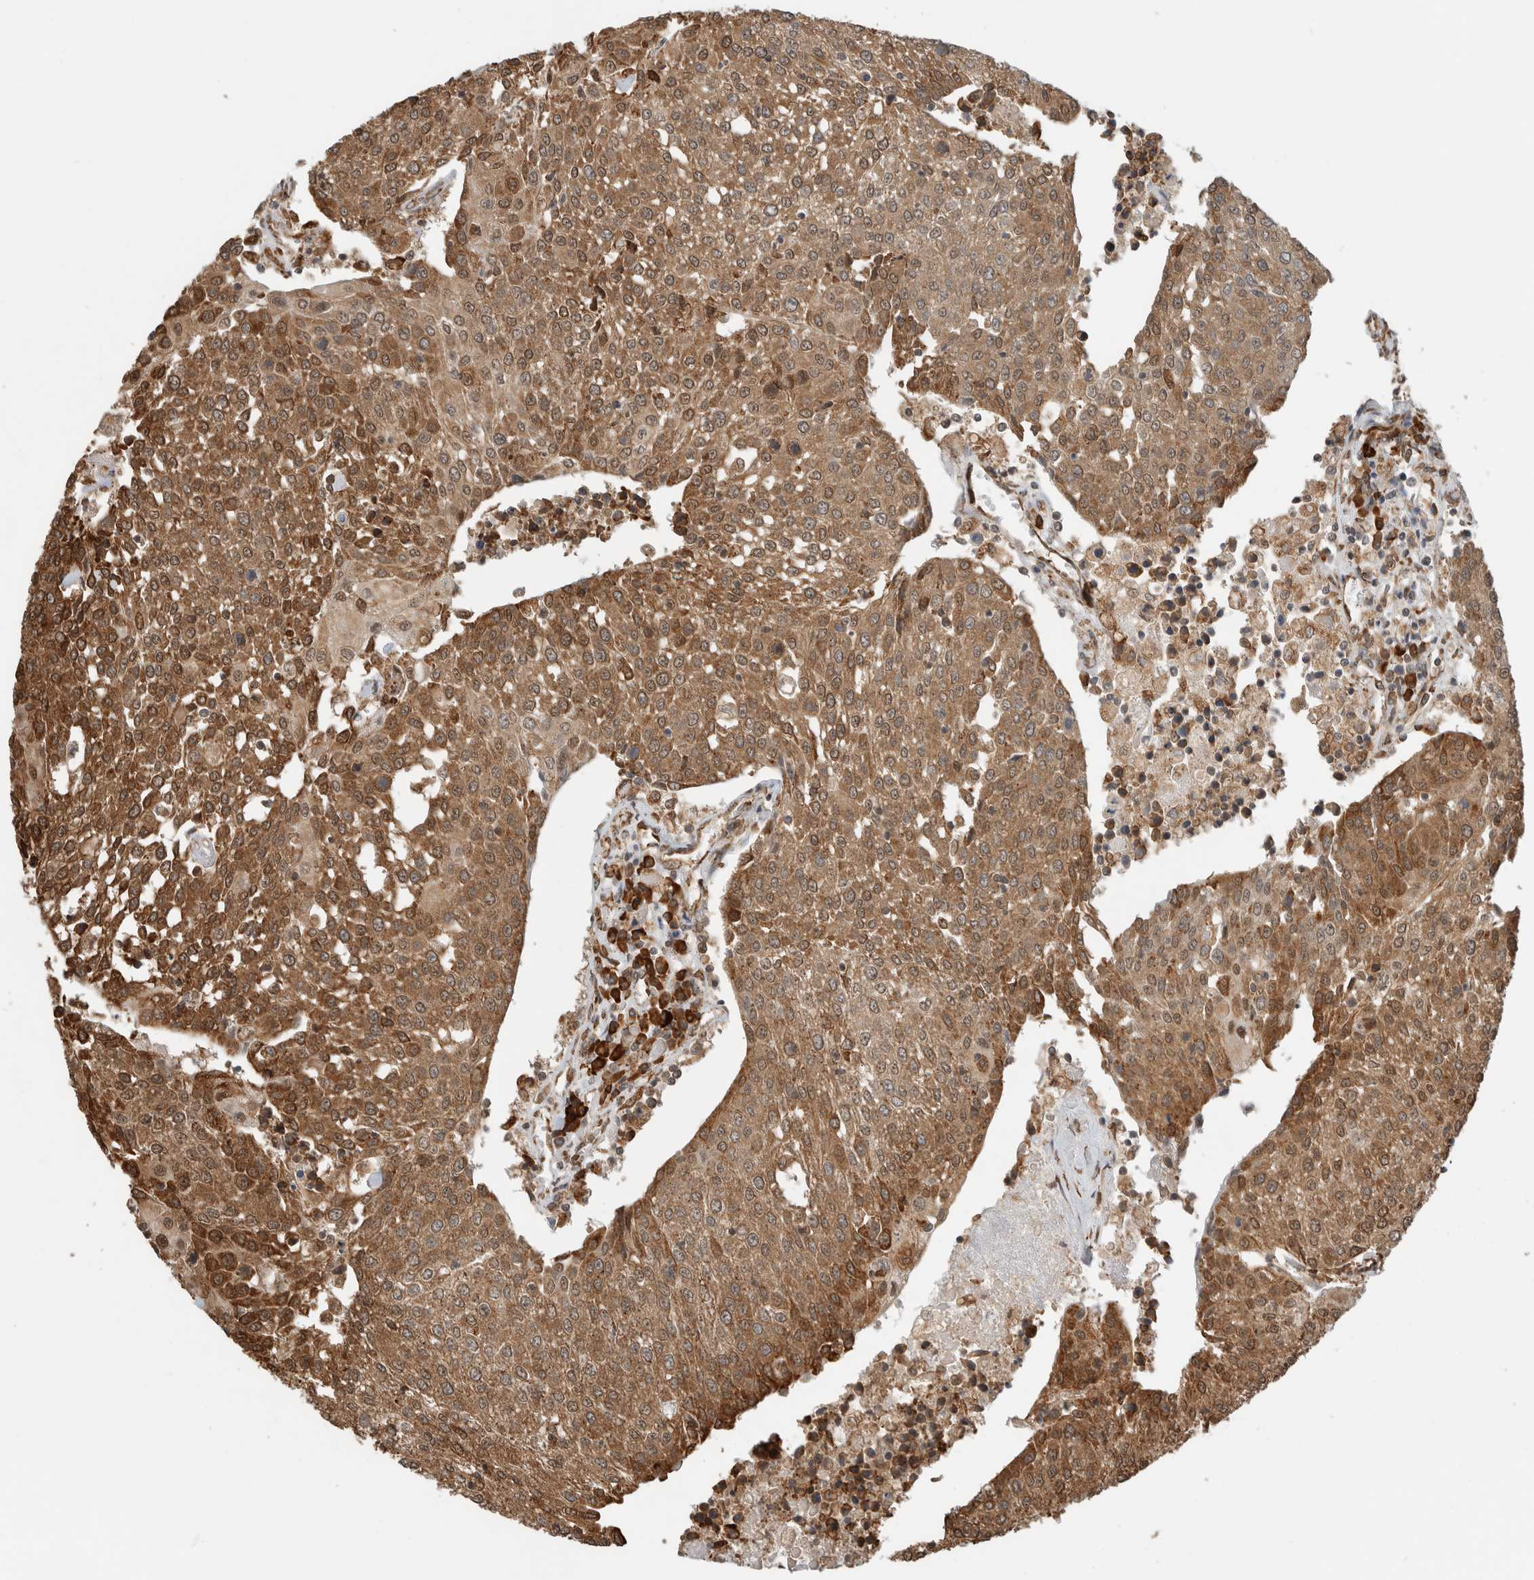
{"staining": {"intensity": "moderate", "quantity": ">75%", "location": "cytoplasmic/membranous,nuclear"}, "tissue": "urothelial cancer", "cell_type": "Tumor cells", "image_type": "cancer", "snomed": [{"axis": "morphology", "description": "Urothelial carcinoma, High grade"}, {"axis": "topography", "description": "Urinary bladder"}], "caption": "Brown immunohistochemical staining in human urothelial carcinoma (high-grade) exhibits moderate cytoplasmic/membranous and nuclear staining in about >75% of tumor cells.", "gene": "MS4A7", "patient": {"sex": "female", "age": 85}}